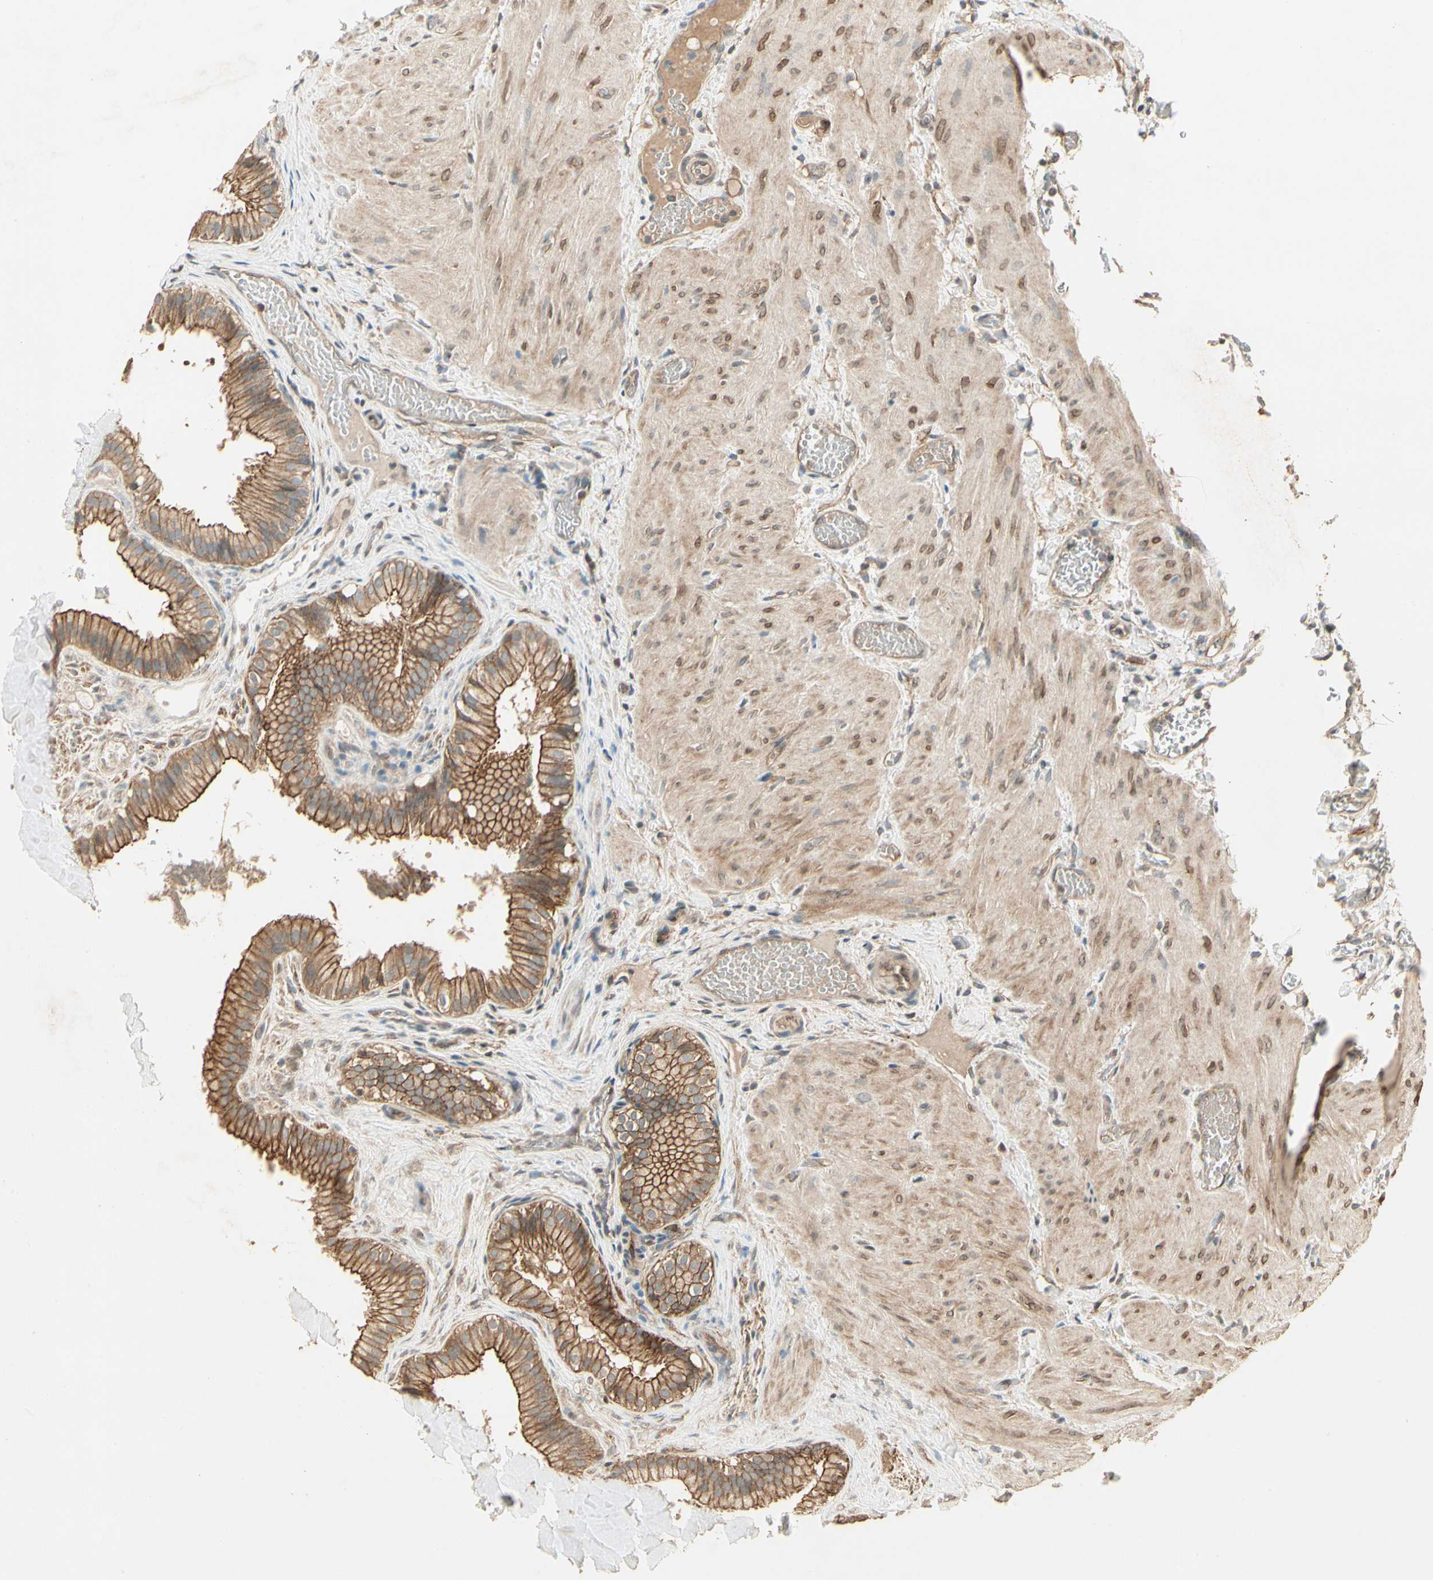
{"staining": {"intensity": "moderate", "quantity": ">75%", "location": "cytoplasmic/membranous"}, "tissue": "gallbladder", "cell_type": "Glandular cells", "image_type": "normal", "snomed": [{"axis": "morphology", "description": "Normal tissue, NOS"}, {"axis": "topography", "description": "Gallbladder"}], "caption": "DAB (3,3'-diaminobenzidine) immunohistochemical staining of benign gallbladder demonstrates moderate cytoplasmic/membranous protein staining in approximately >75% of glandular cells.", "gene": "RNF180", "patient": {"sex": "female", "age": 26}}